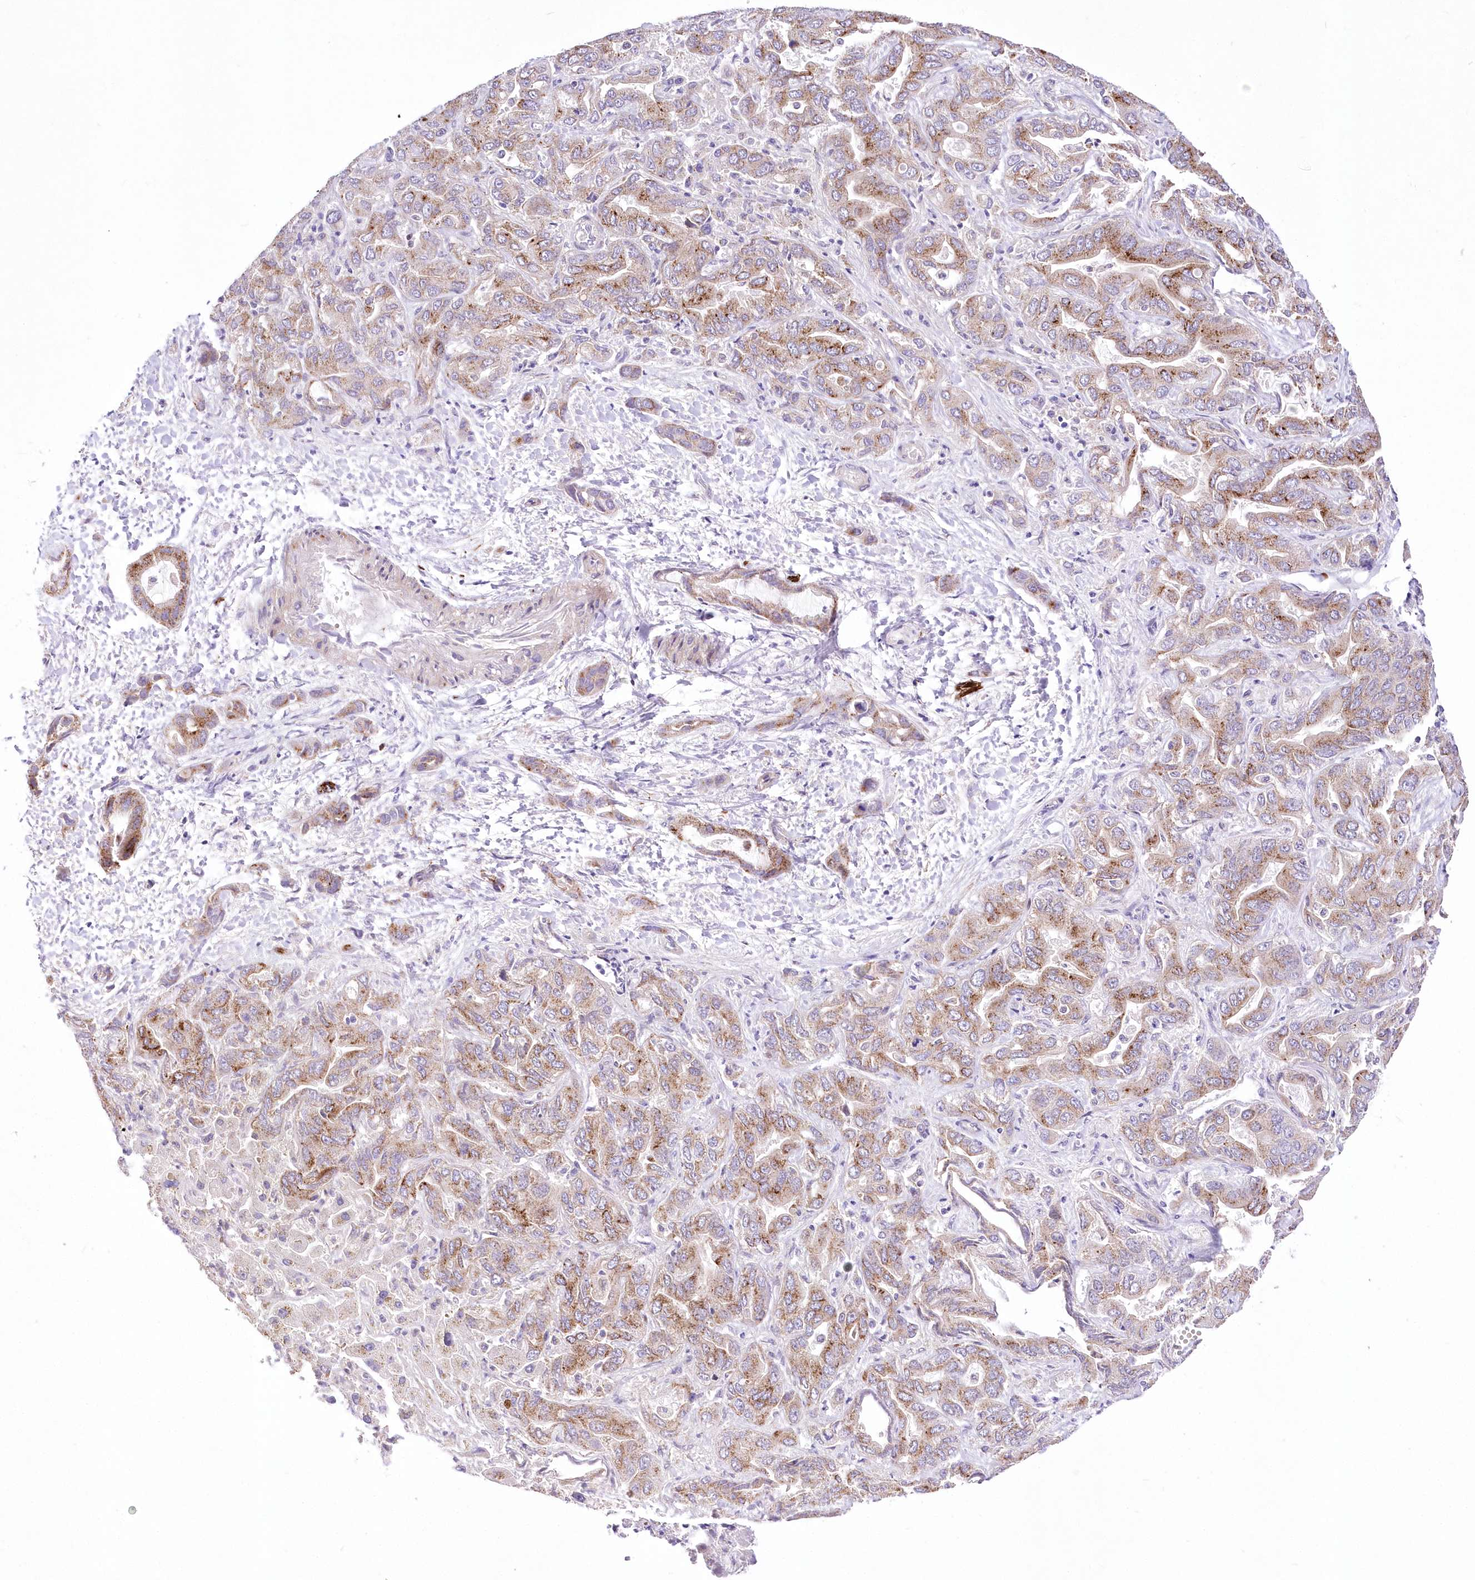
{"staining": {"intensity": "moderate", "quantity": ">75%", "location": "cytoplasmic/membranous"}, "tissue": "liver cancer", "cell_type": "Tumor cells", "image_type": "cancer", "snomed": [{"axis": "morphology", "description": "Cholangiocarcinoma"}, {"axis": "topography", "description": "Liver"}], "caption": "IHC staining of liver cancer (cholangiocarcinoma), which exhibits medium levels of moderate cytoplasmic/membranous staining in approximately >75% of tumor cells indicating moderate cytoplasmic/membranous protein staining. The staining was performed using DAB (3,3'-diaminobenzidine) (brown) for protein detection and nuclei were counterstained in hematoxylin (blue).", "gene": "FAM241B", "patient": {"sex": "female", "age": 52}}